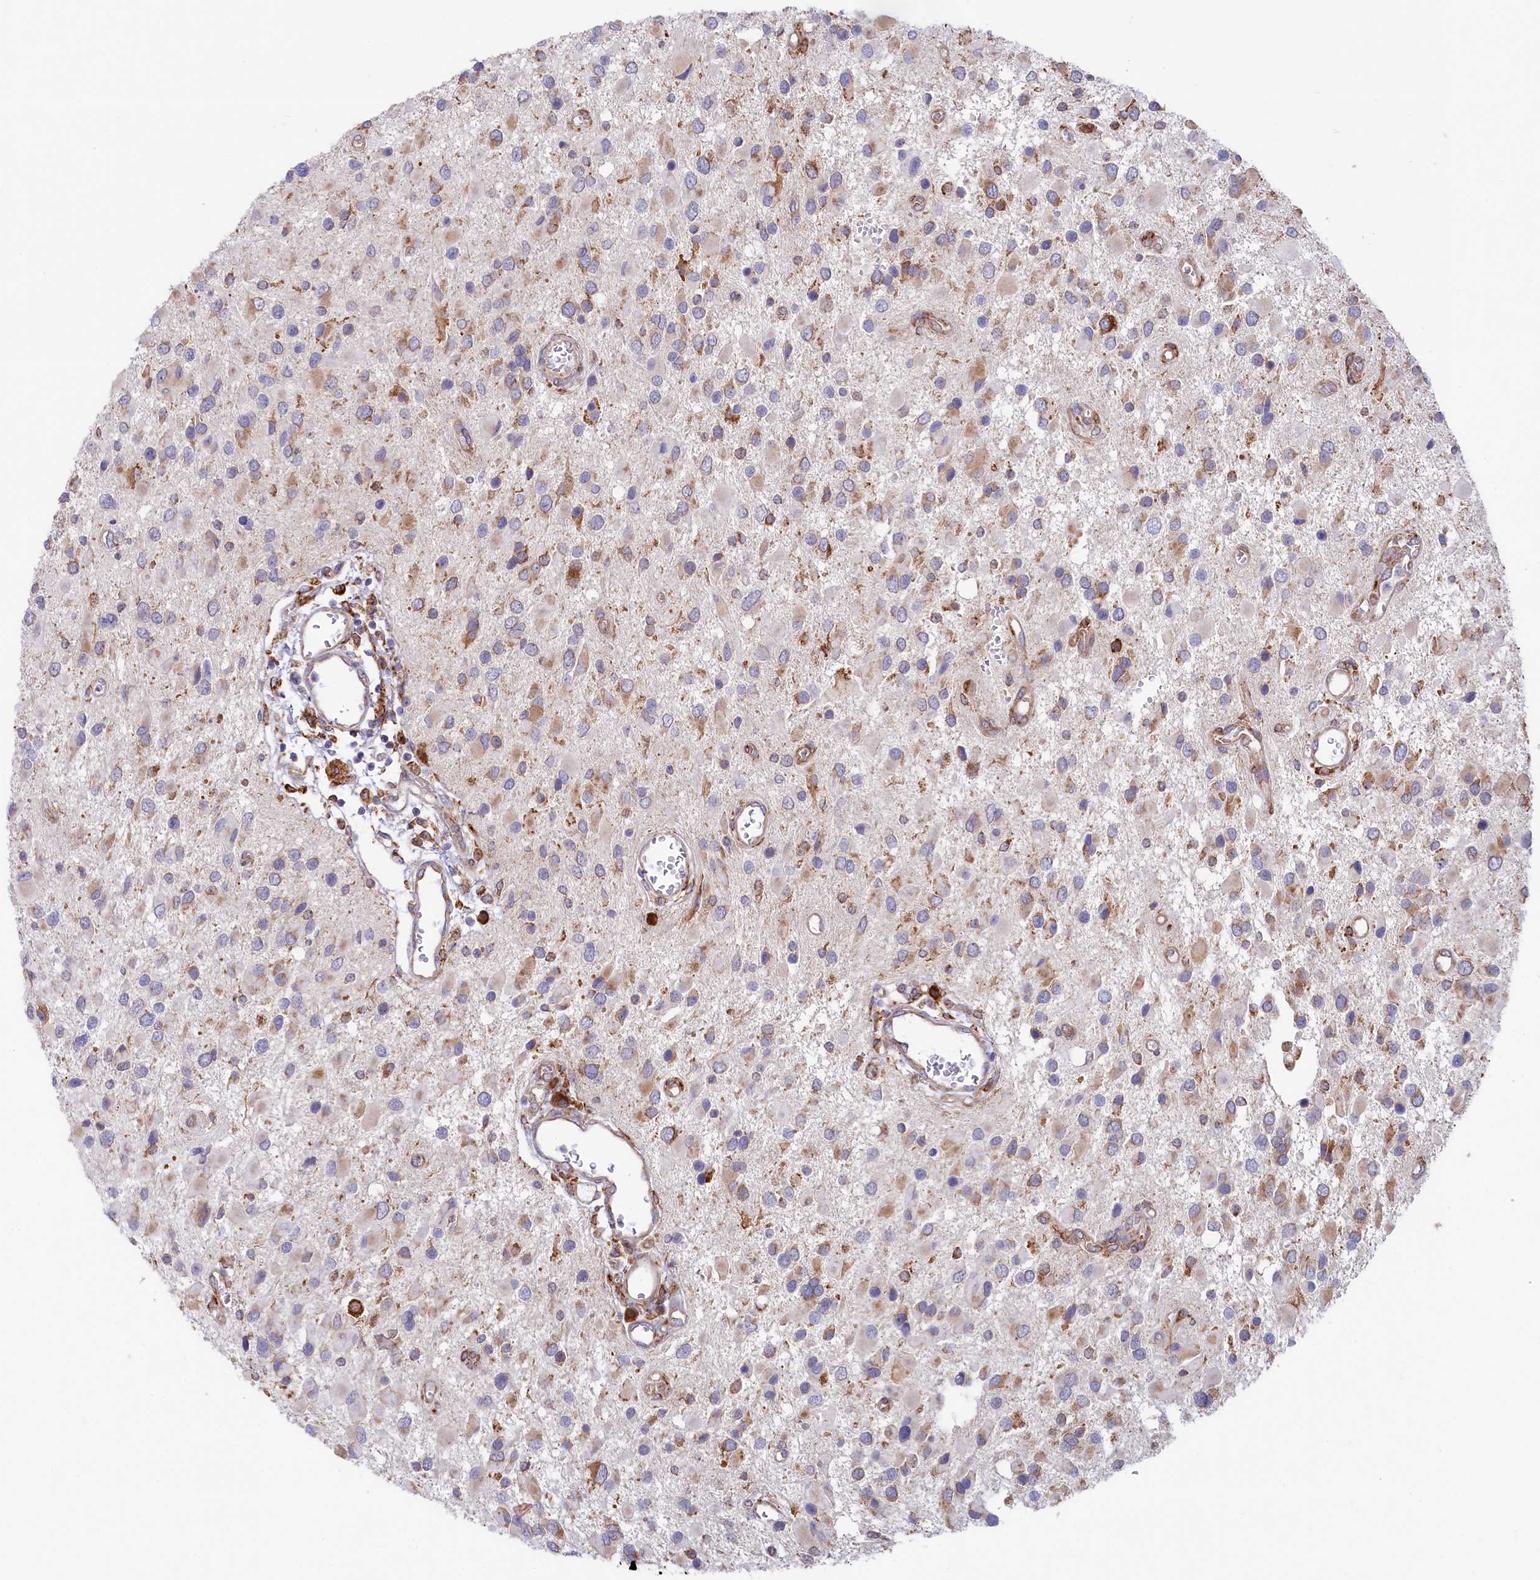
{"staining": {"intensity": "moderate", "quantity": "<25%", "location": "cytoplasmic/membranous"}, "tissue": "glioma", "cell_type": "Tumor cells", "image_type": "cancer", "snomed": [{"axis": "morphology", "description": "Glioma, malignant, High grade"}, {"axis": "topography", "description": "Brain"}], "caption": "DAB immunohistochemical staining of human malignant high-grade glioma exhibits moderate cytoplasmic/membranous protein positivity in about <25% of tumor cells.", "gene": "CHID1", "patient": {"sex": "male", "age": 53}}